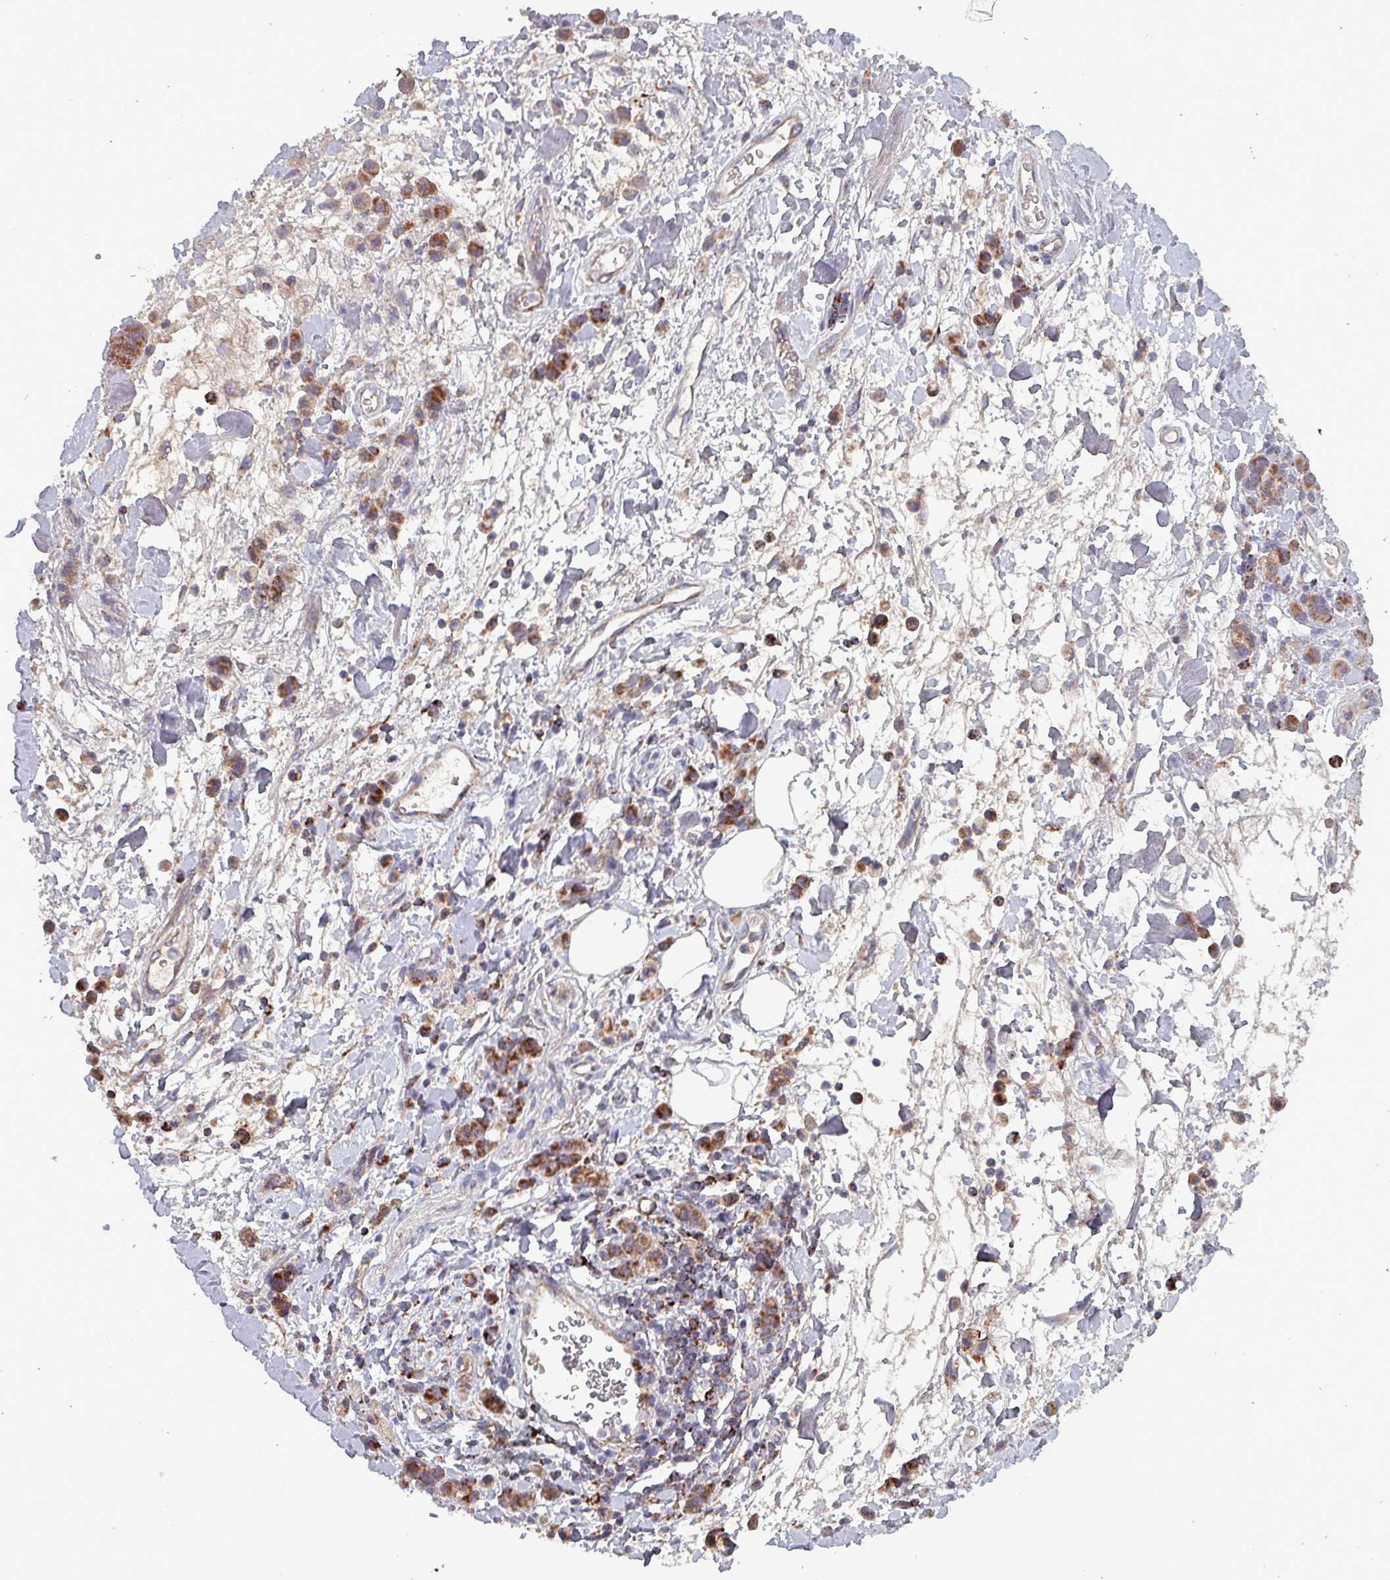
{"staining": {"intensity": "moderate", "quantity": ">75%", "location": "cytoplasmic/membranous"}, "tissue": "stomach cancer", "cell_type": "Tumor cells", "image_type": "cancer", "snomed": [{"axis": "morphology", "description": "Adenocarcinoma, NOS"}, {"axis": "topography", "description": "Stomach"}], "caption": "A medium amount of moderate cytoplasmic/membranous staining is seen in approximately >75% of tumor cells in adenocarcinoma (stomach) tissue. (IHC, brightfield microscopy, high magnification).", "gene": "ZNF322", "patient": {"sex": "male", "age": 77}}